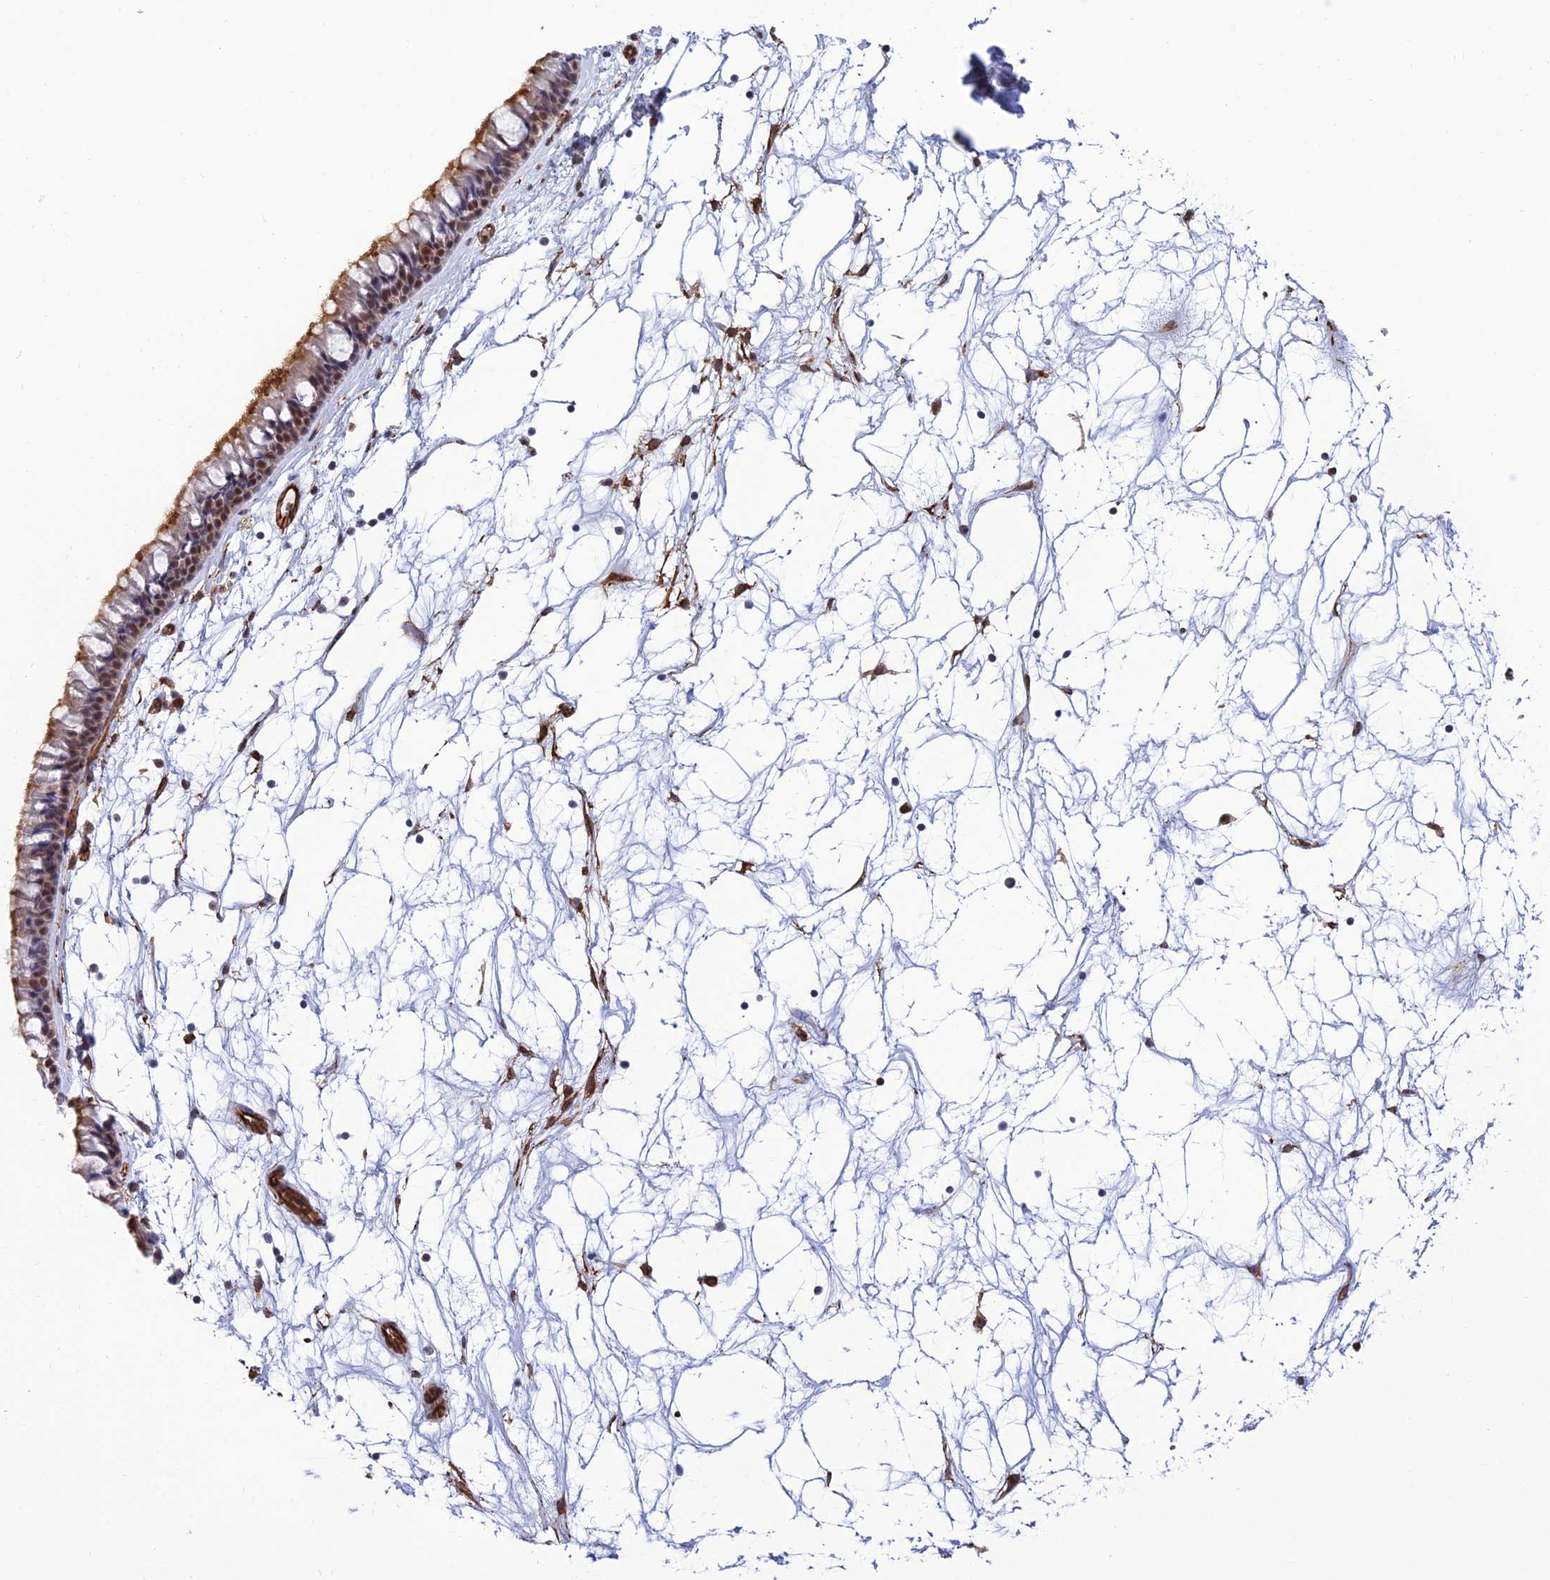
{"staining": {"intensity": "moderate", "quantity": "<25%", "location": "cytoplasmic/membranous,nuclear"}, "tissue": "nasopharynx", "cell_type": "Respiratory epithelial cells", "image_type": "normal", "snomed": [{"axis": "morphology", "description": "Normal tissue, NOS"}, {"axis": "topography", "description": "Nasopharynx"}], "caption": "Nasopharynx stained with DAB immunohistochemistry reveals low levels of moderate cytoplasmic/membranous,nuclear positivity in approximately <25% of respiratory epithelial cells.", "gene": "PAGR1", "patient": {"sex": "male", "age": 64}}